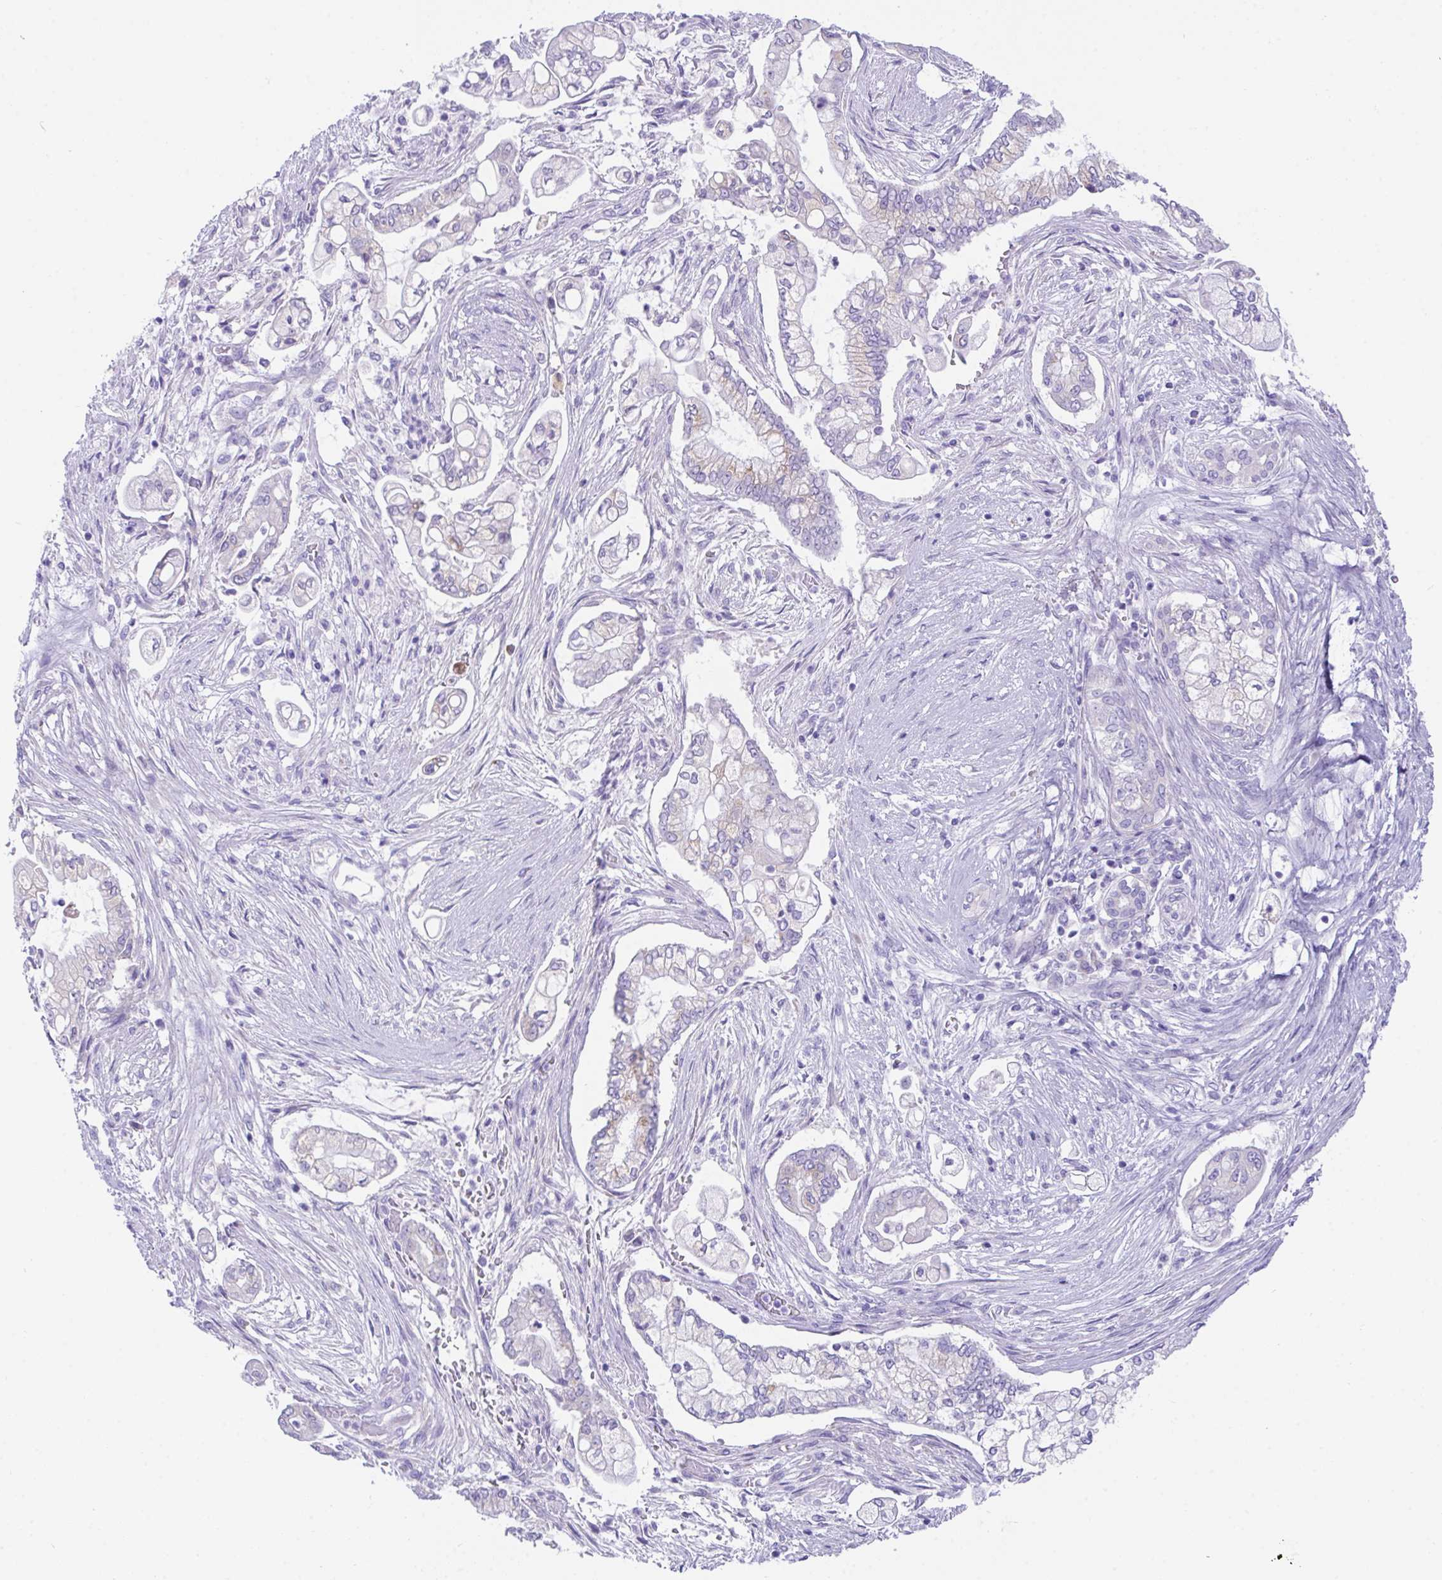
{"staining": {"intensity": "negative", "quantity": "none", "location": "none"}, "tissue": "pancreatic cancer", "cell_type": "Tumor cells", "image_type": "cancer", "snomed": [{"axis": "morphology", "description": "Adenocarcinoma, NOS"}, {"axis": "topography", "description": "Pancreas"}], "caption": "Protein analysis of pancreatic cancer exhibits no significant staining in tumor cells. Nuclei are stained in blue.", "gene": "TMEM106B", "patient": {"sex": "female", "age": 69}}